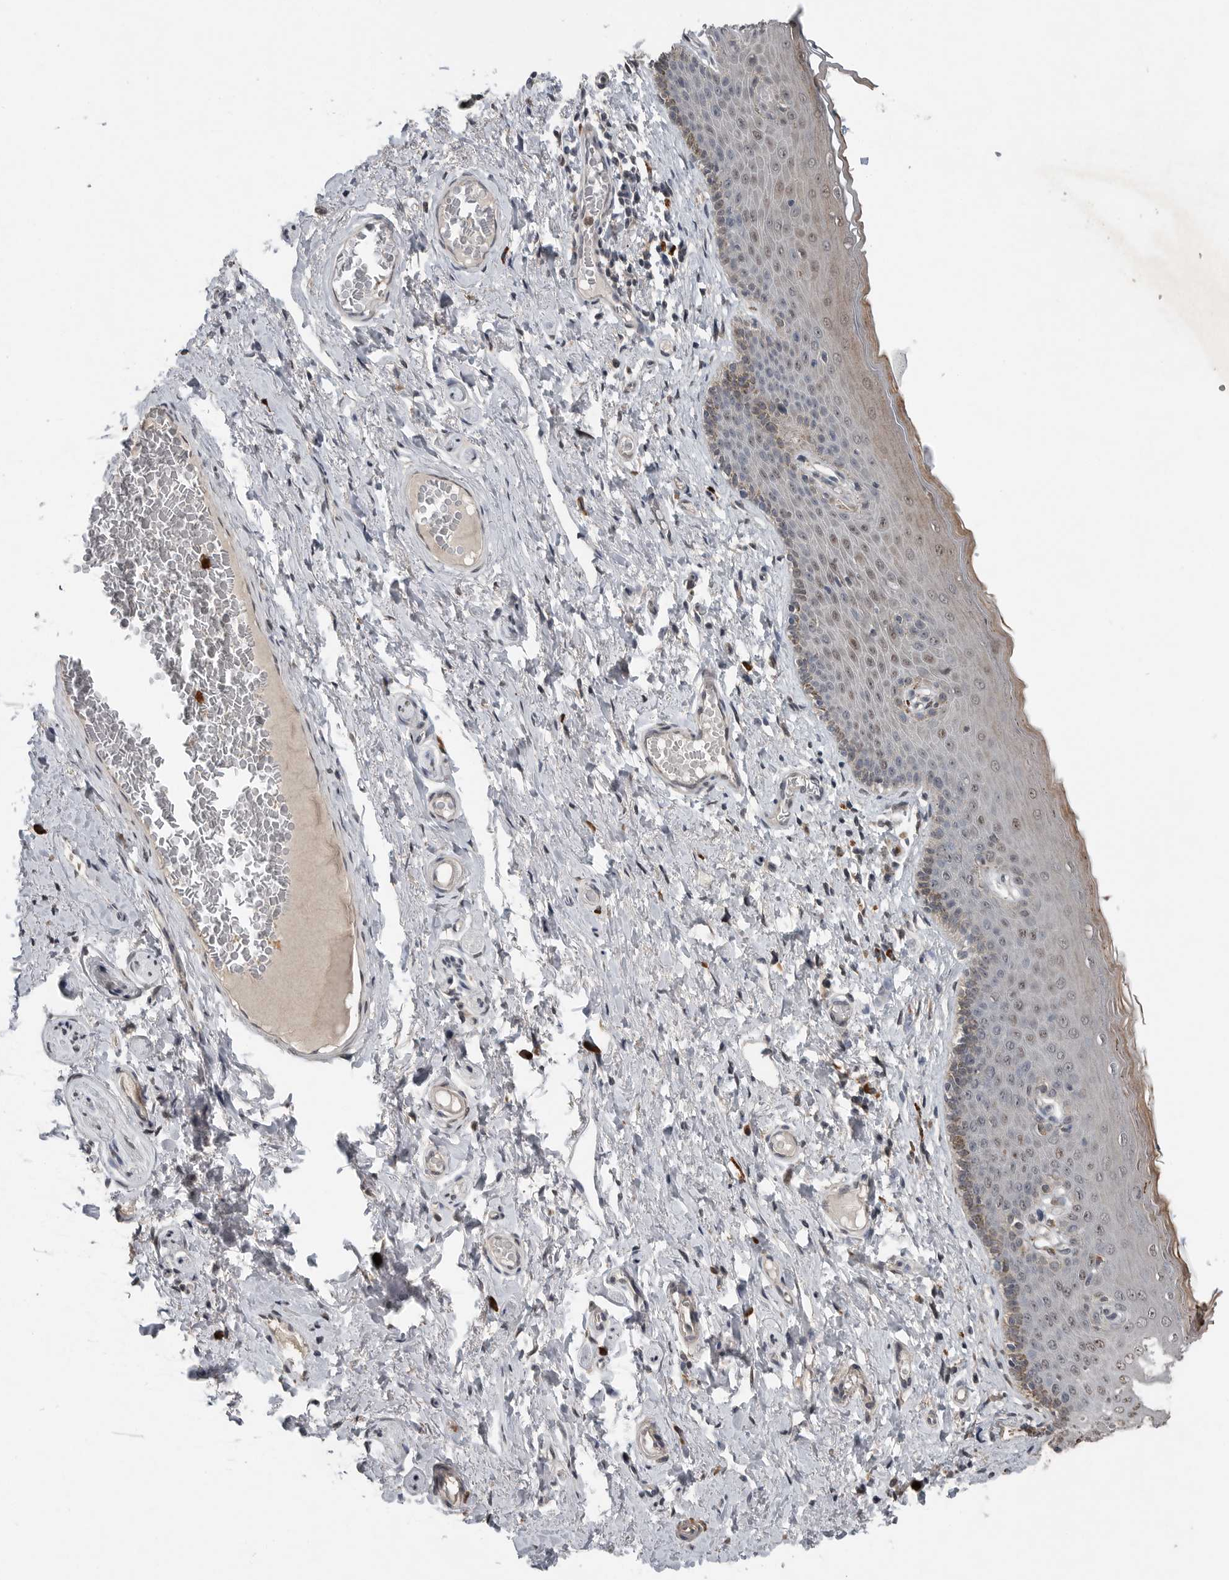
{"staining": {"intensity": "weak", "quantity": "<25%", "location": "cytoplasmic/membranous,nuclear"}, "tissue": "skin", "cell_type": "Epidermal cells", "image_type": "normal", "snomed": [{"axis": "morphology", "description": "Normal tissue, NOS"}, {"axis": "topography", "description": "Vulva"}], "caption": "This is a micrograph of immunohistochemistry (IHC) staining of benign skin, which shows no staining in epidermal cells. The staining is performed using DAB (3,3'-diaminobenzidine) brown chromogen with nuclei counter-stained in using hematoxylin.", "gene": "SCP2", "patient": {"sex": "female", "age": 66}}